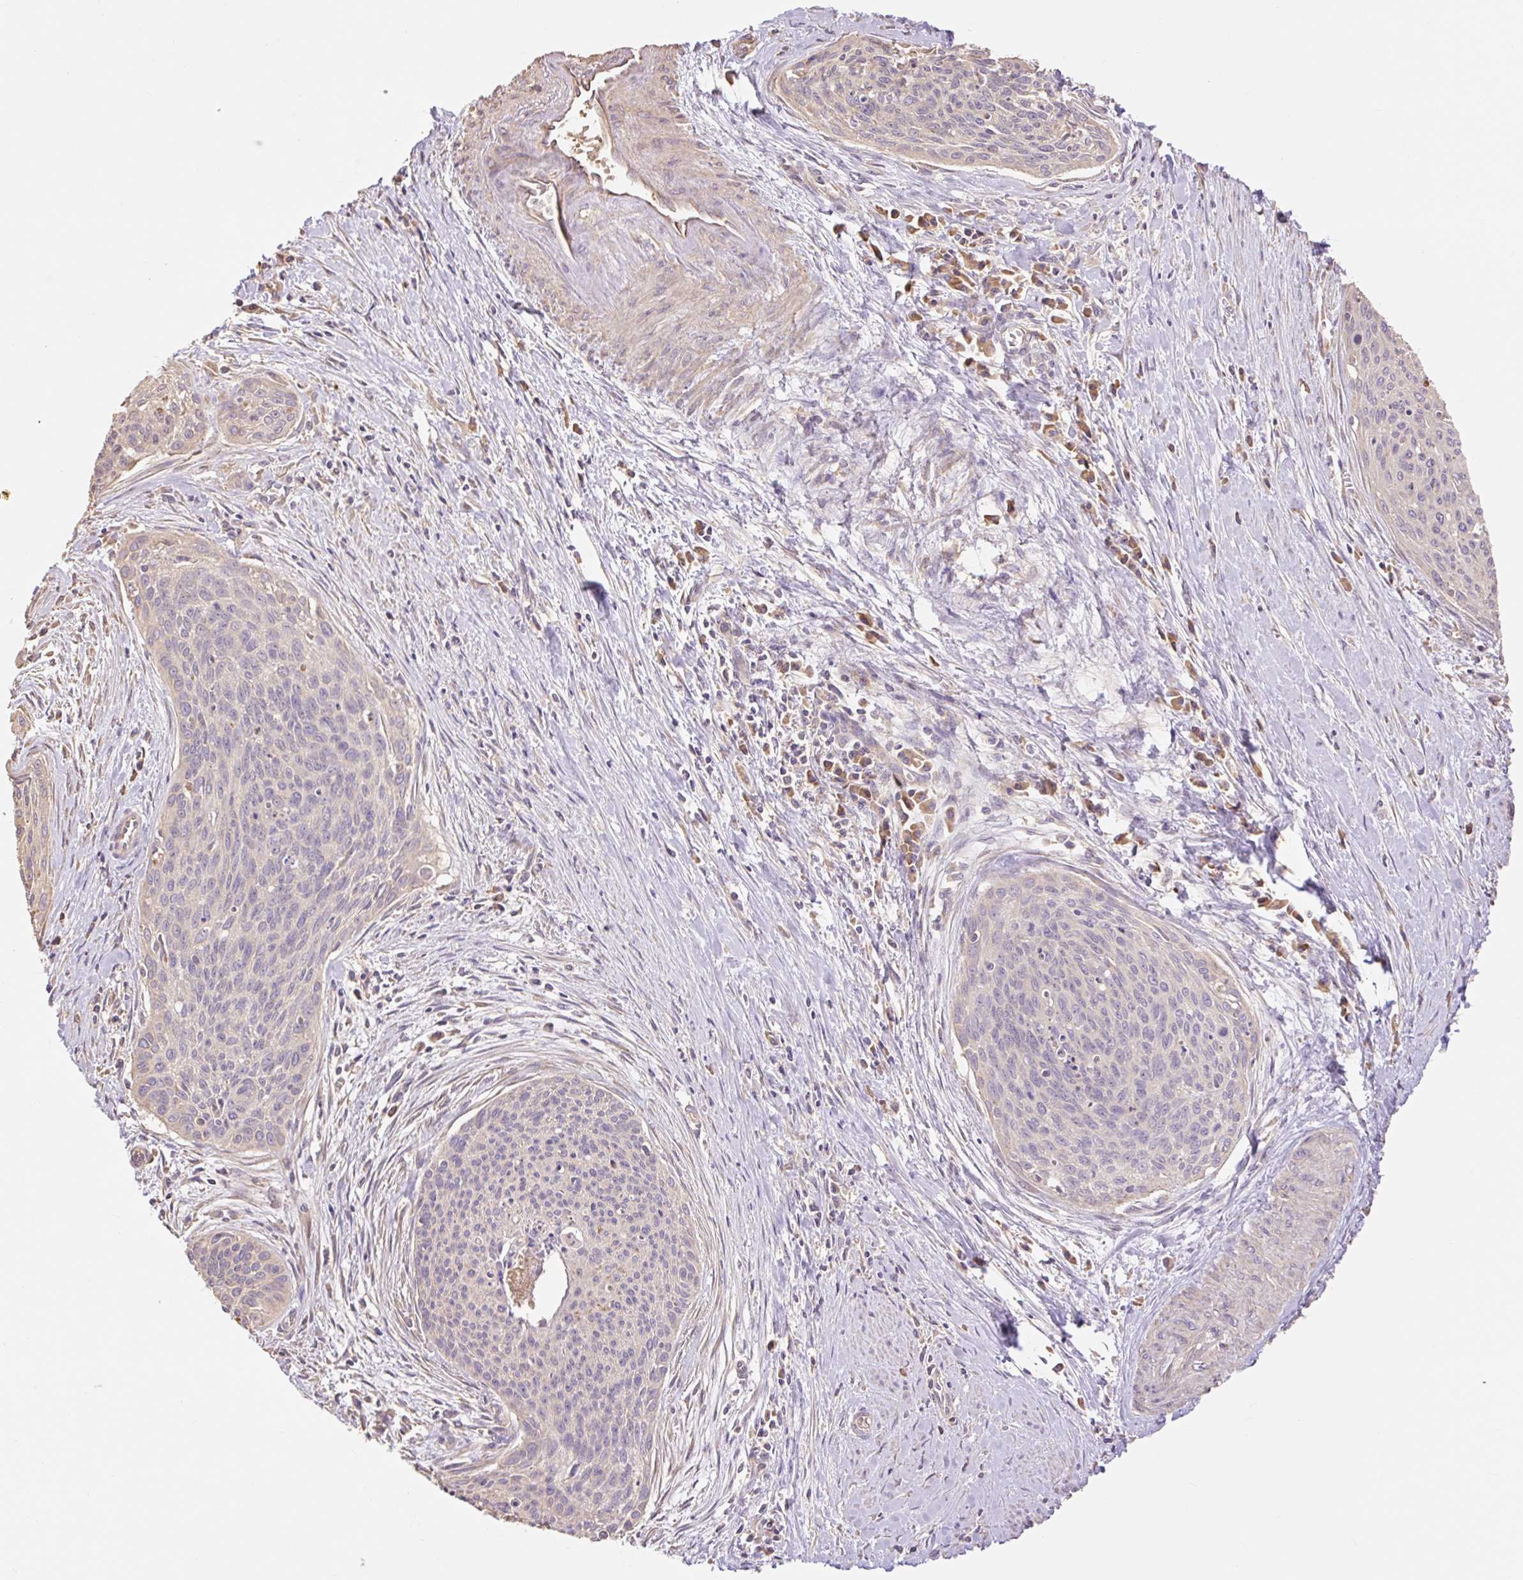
{"staining": {"intensity": "negative", "quantity": "none", "location": "none"}, "tissue": "cervical cancer", "cell_type": "Tumor cells", "image_type": "cancer", "snomed": [{"axis": "morphology", "description": "Squamous cell carcinoma, NOS"}, {"axis": "topography", "description": "Cervix"}], "caption": "Cervical squamous cell carcinoma was stained to show a protein in brown. There is no significant positivity in tumor cells.", "gene": "DESI1", "patient": {"sex": "female", "age": 55}}